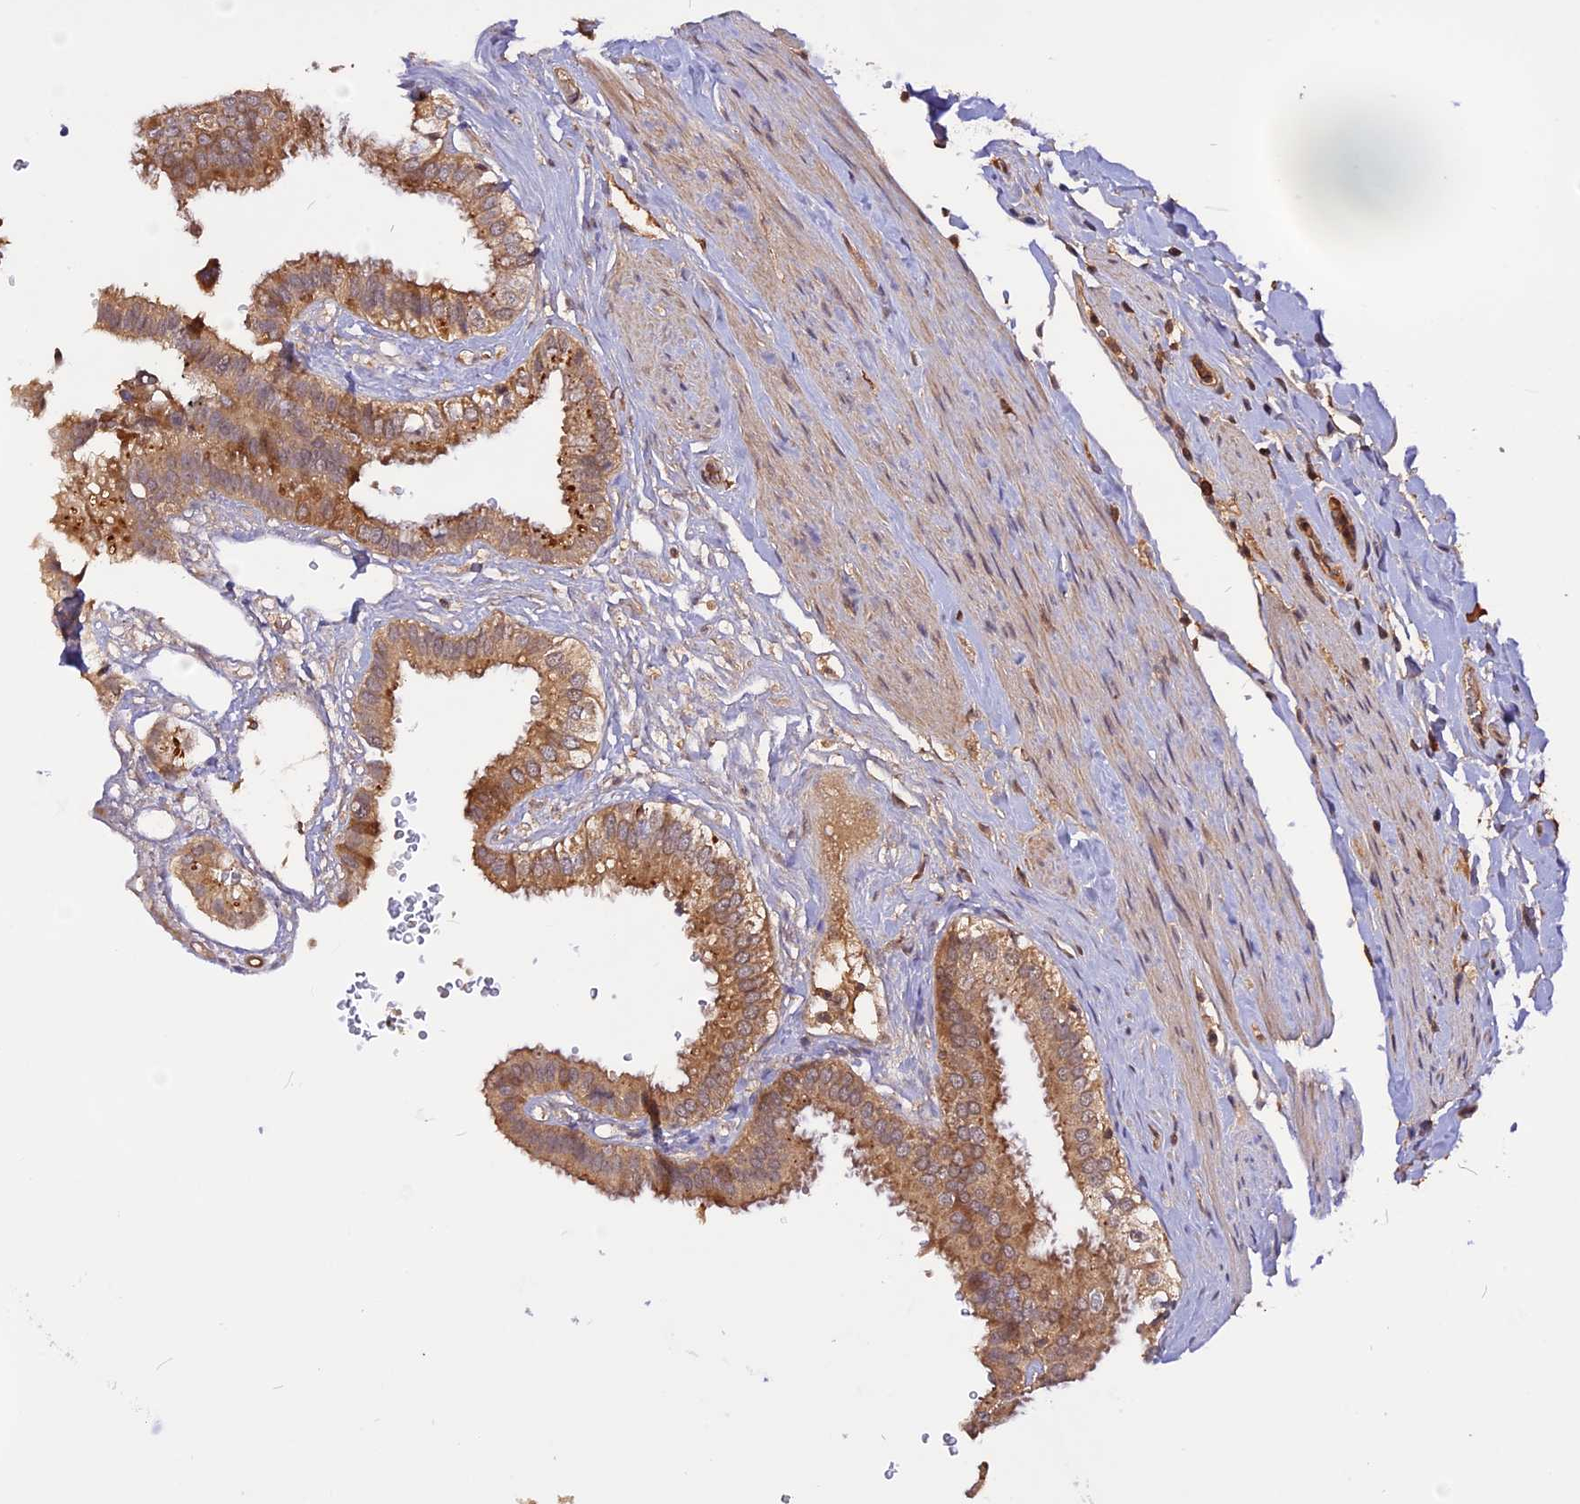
{"staining": {"intensity": "moderate", "quantity": ">75%", "location": "cytoplasmic/membranous"}, "tissue": "gallbladder", "cell_type": "Glandular cells", "image_type": "normal", "snomed": [{"axis": "morphology", "description": "Normal tissue, NOS"}, {"axis": "topography", "description": "Gallbladder"}], "caption": "Gallbladder stained with DAB (3,3'-diaminobenzidine) IHC shows medium levels of moderate cytoplasmic/membranous staining in about >75% of glandular cells.", "gene": "MARK4", "patient": {"sex": "female", "age": 61}}